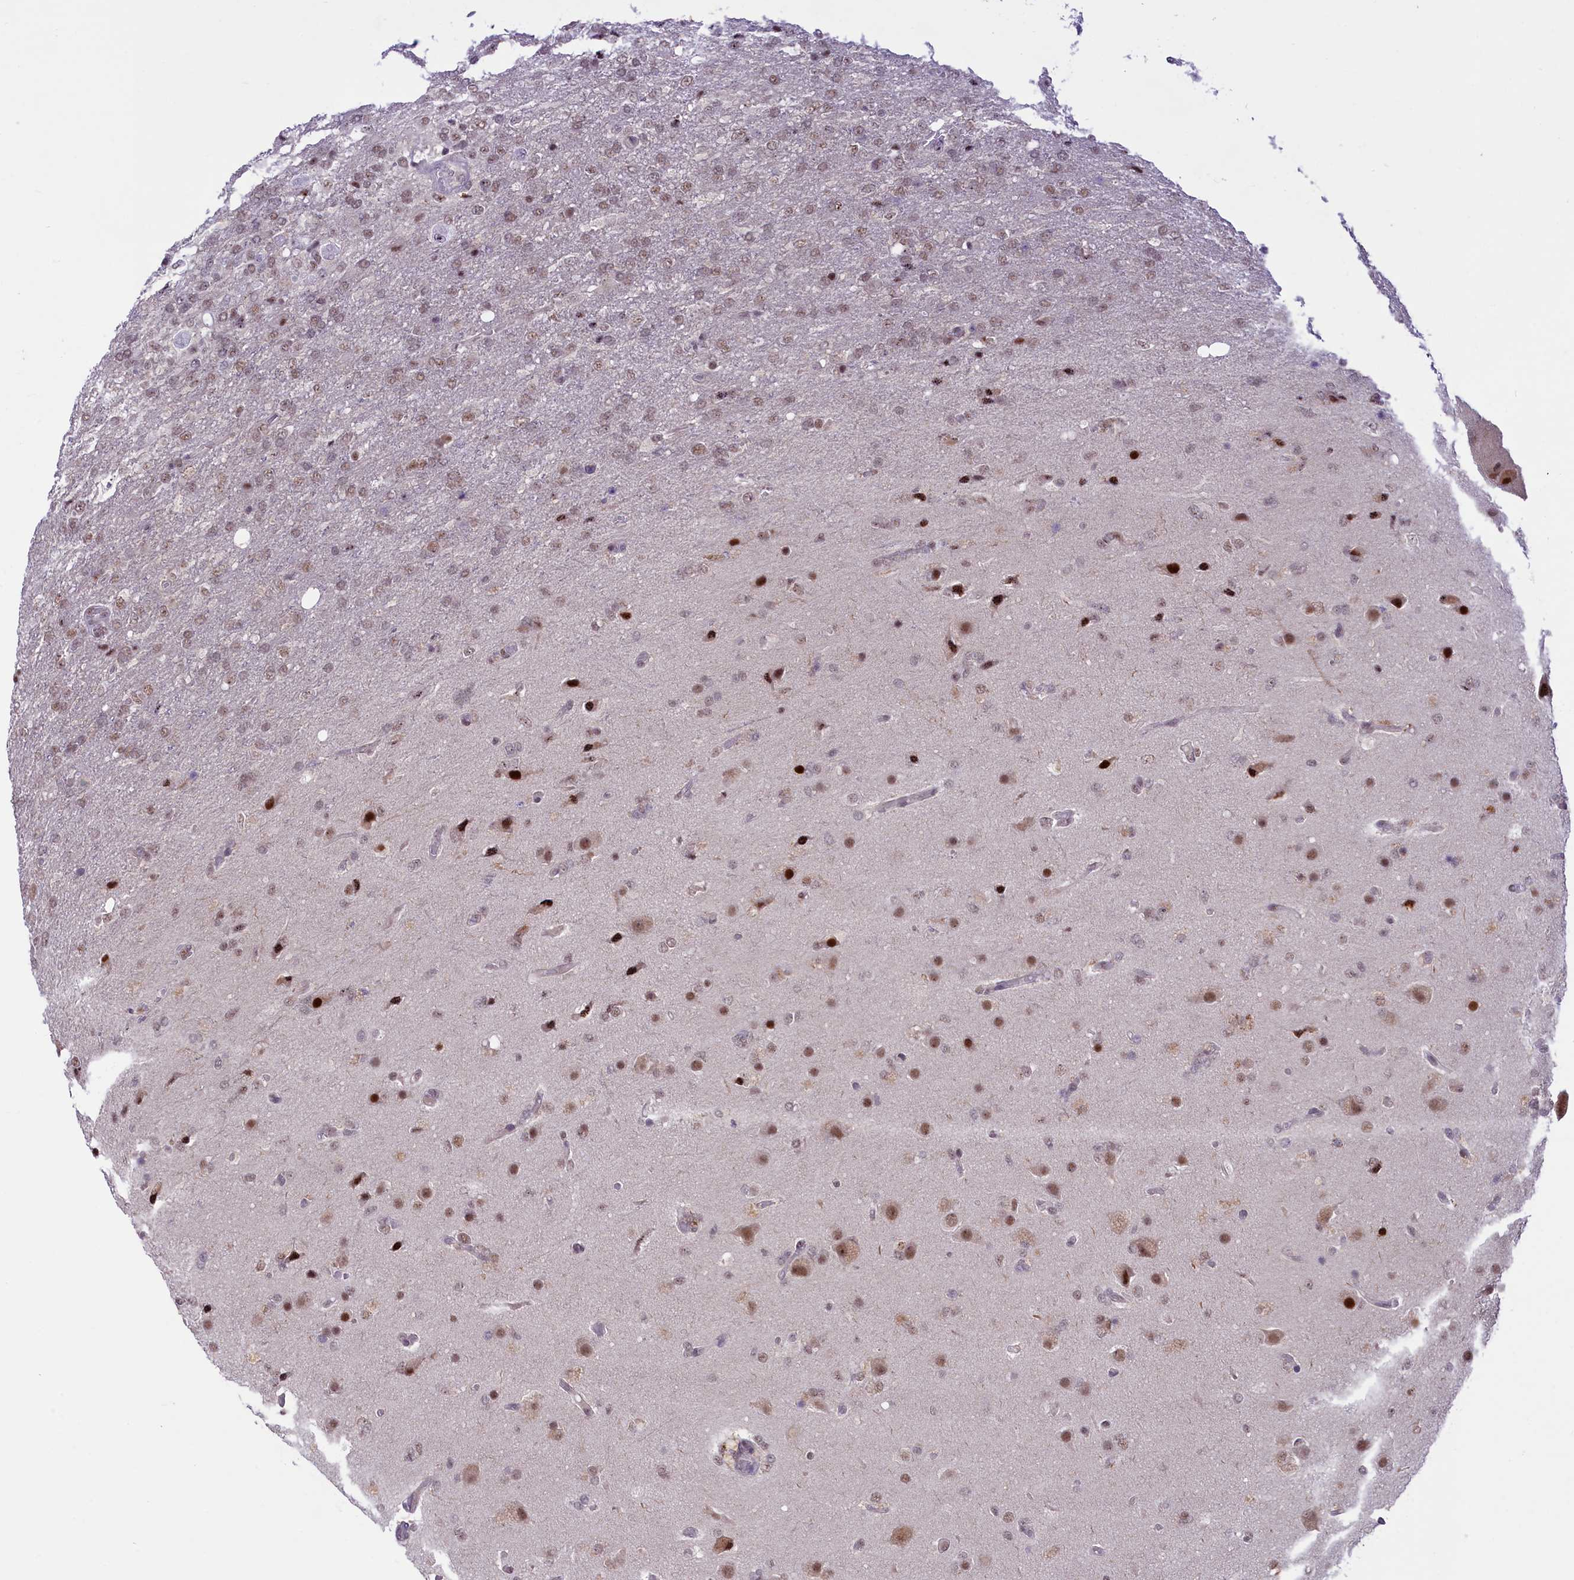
{"staining": {"intensity": "weak", "quantity": ">75%", "location": "nuclear"}, "tissue": "glioma", "cell_type": "Tumor cells", "image_type": "cancer", "snomed": [{"axis": "morphology", "description": "Glioma, malignant, High grade"}, {"axis": "topography", "description": "Brain"}], "caption": "Approximately >75% of tumor cells in high-grade glioma (malignant) demonstrate weak nuclear protein staining as visualized by brown immunohistochemical staining.", "gene": "ANKS3", "patient": {"sex": "female", "age": 74}}